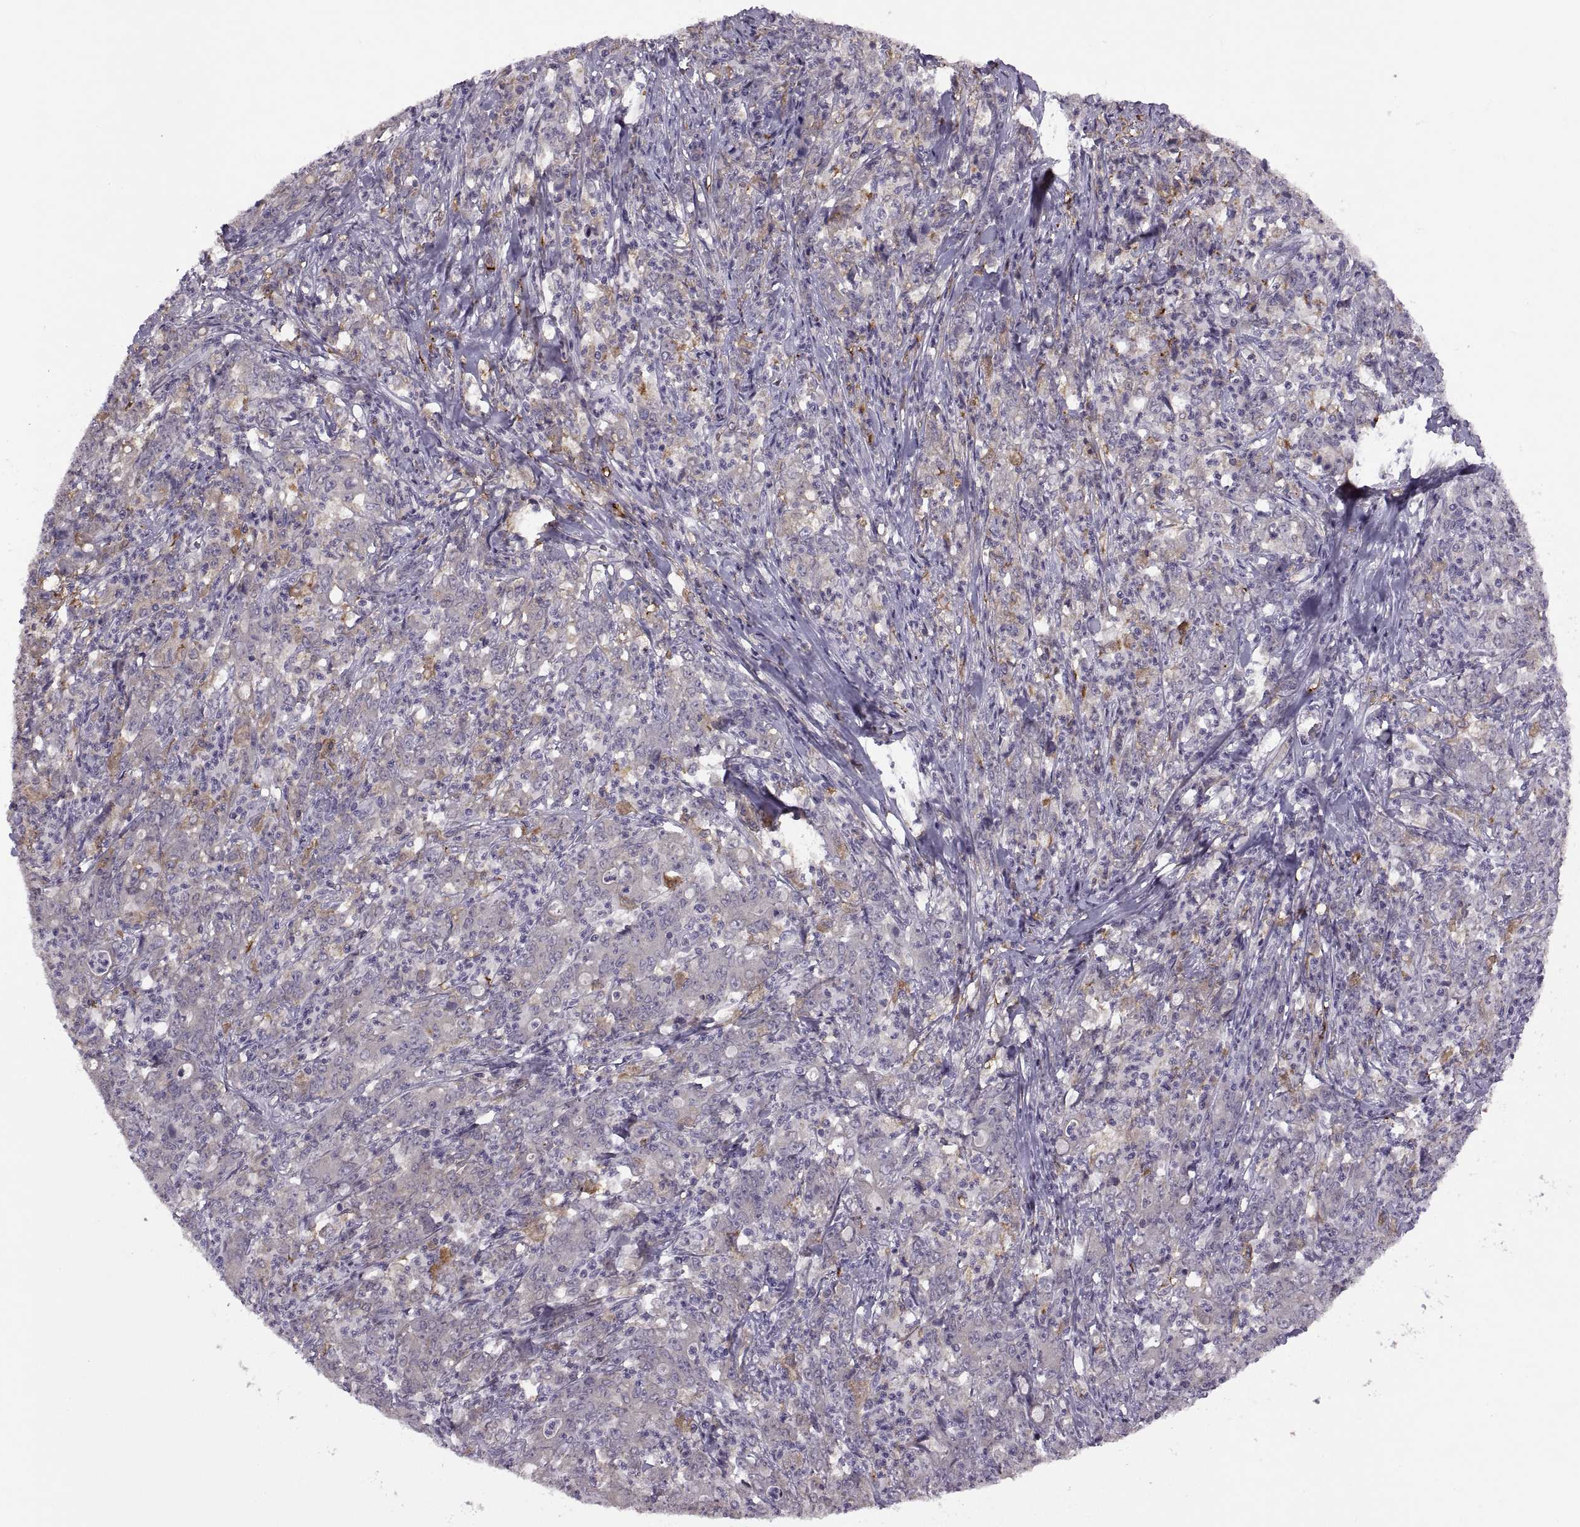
{"staining": {"intensity": "negative", "quantity": "none", "location": "none"}, "tissue": "stomach cancer", "cell_type": "Tumor cells", "image_type": "cancer", "snomed": [{"axis": "morphology", "description": "Adenocarcinoma, NOS"}, {"axis": "topography", "description": "Stomach, lower"}], "caption": "Tumor cells show no significant protein staining in adenocarcinoma (stomach).", "gene": "H2AP", "patient": {"sex": "female", "age": 71}}